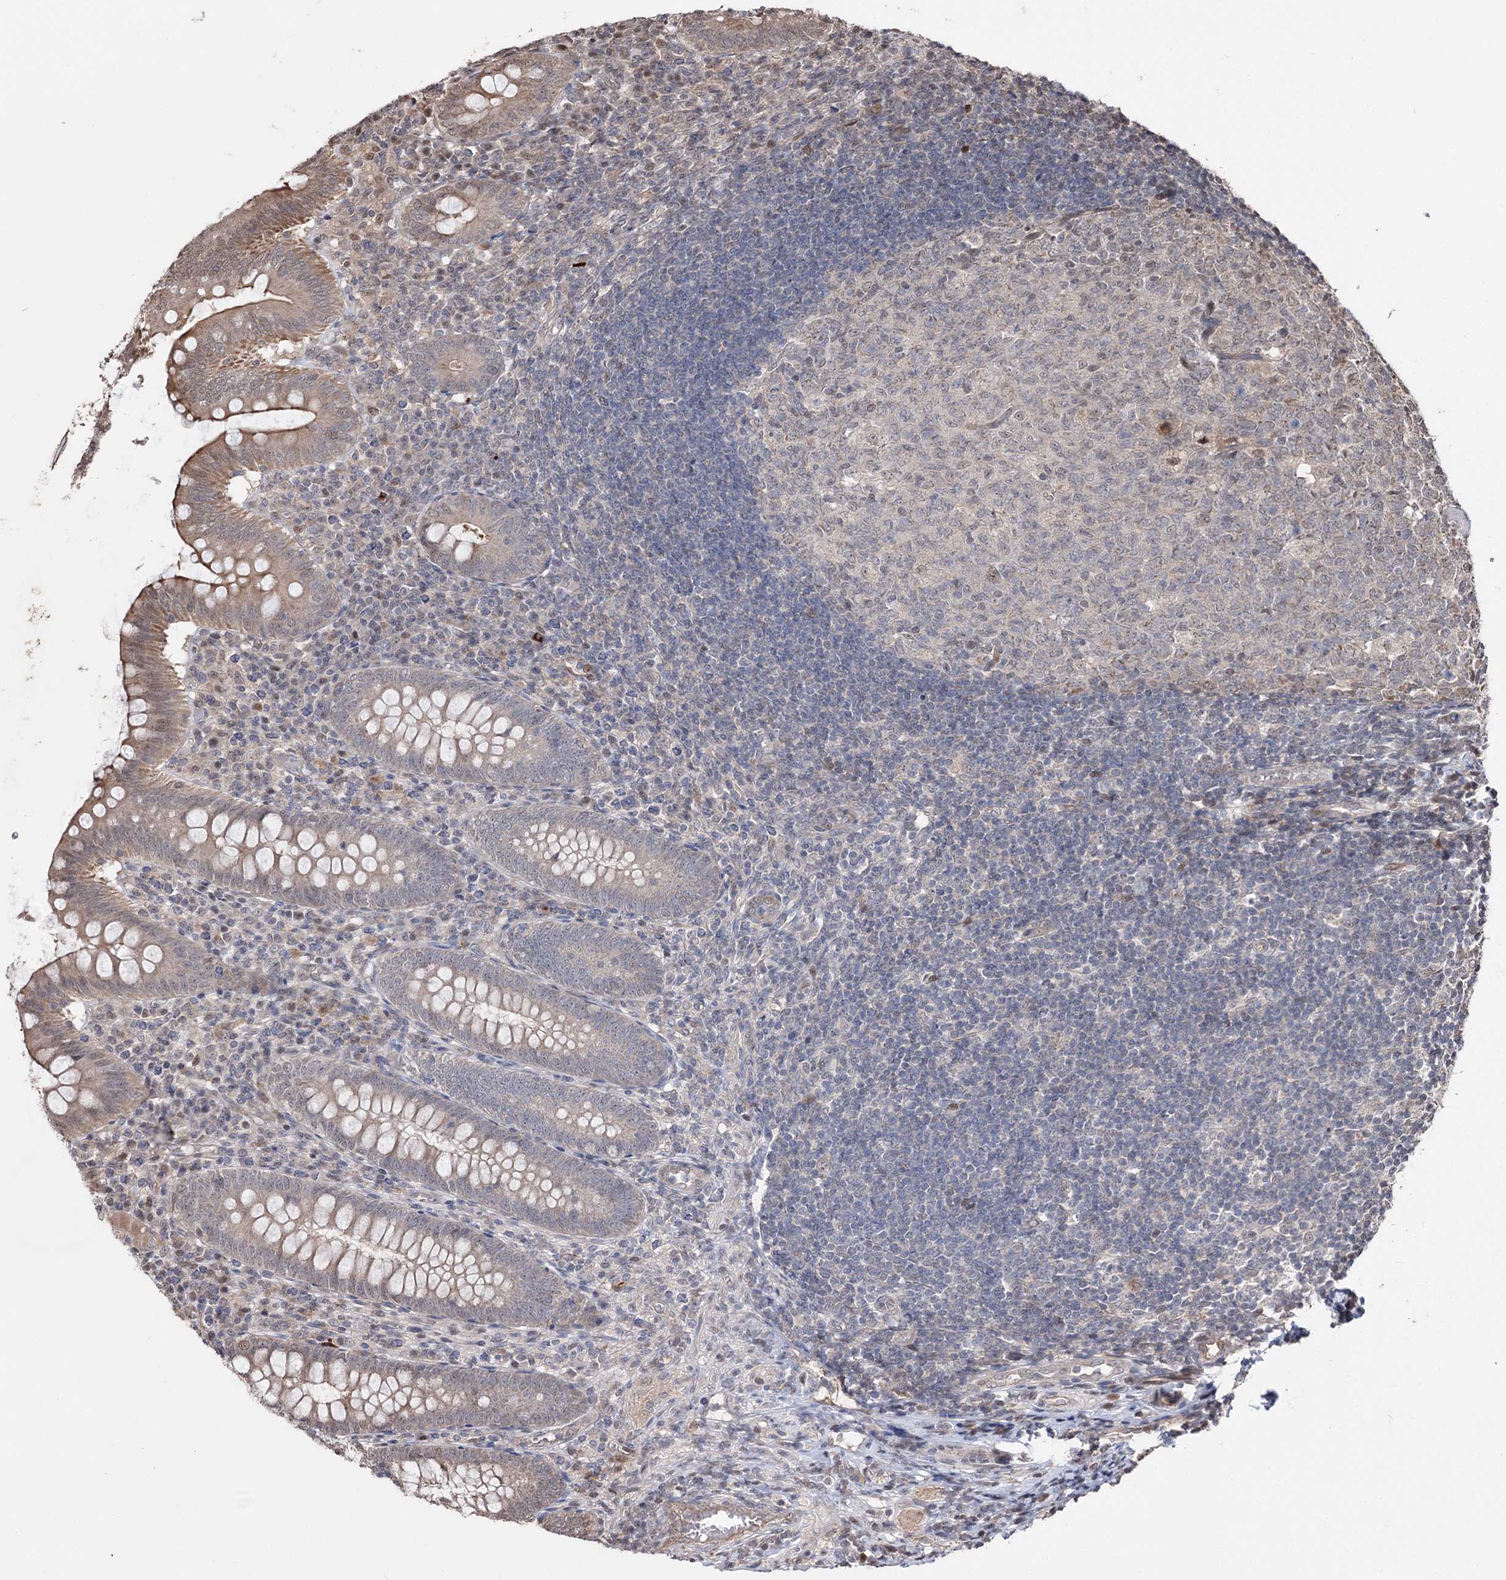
{"staining": {"intensity": "moderate", "quantity": ">75%", "location": "cytoplasmic/membranous"}, "tissue": "appendix", "cell_type": "Glandular cells", "image_type": "normal", "snomed": [{"axis": "morphology", "description": "Normal tissue, NOS"}, {"axis": "topography", "description": "Appendix"}], "caption": "About >75% of glandular cells in unremarkable human appendix exhibit moderate cytoplasmic/membranous protein staining as visualized by brown immunohistochemical staining.", "gene": "CPNE8", "patient": {"sex": "male", "age": 14}}